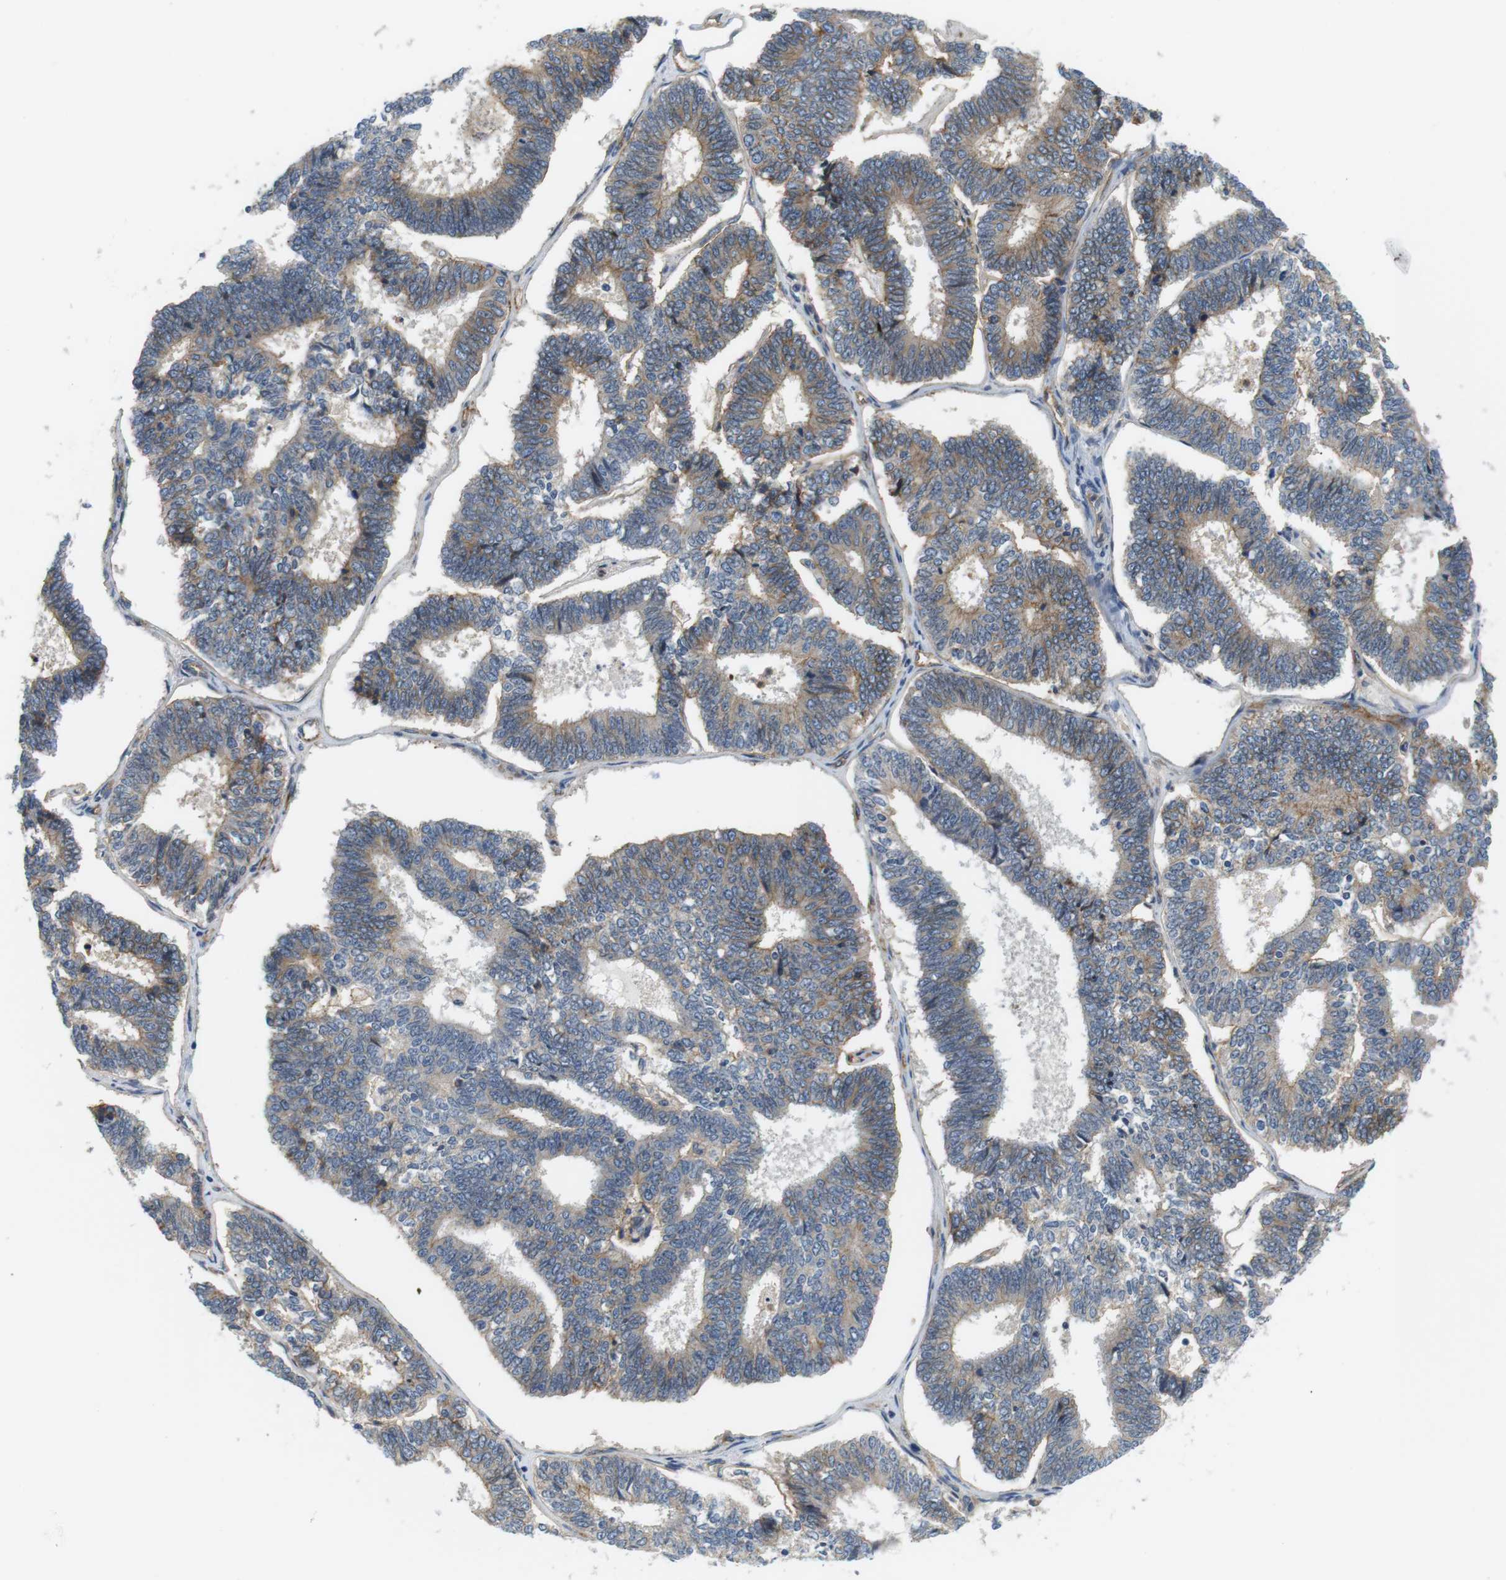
{"staining": {"intensity": "moderate", "quantity": "25%-75%", "location": "cytoplasmic/membranous"}, "tissue": "endometrial cancer", "cell_type": "Tumor cells", "image_type": "cancer", "snomed": [{"axis": "morphology", "description": "Adenocarcinoma, NOS"}, {"axis": "topography", "description": "Endometrium"}], "caption": "Protein staining shows moderate cytoplasmic/membranous staining in about 25%-75% of tumor cells in endometrial cancer (adenocarcinoma). (brown staining indicates protein expression, while blue staining denotes nuclei).", "gene": "SLC30A1", "patient": {"sex": "female", "age": 70}}